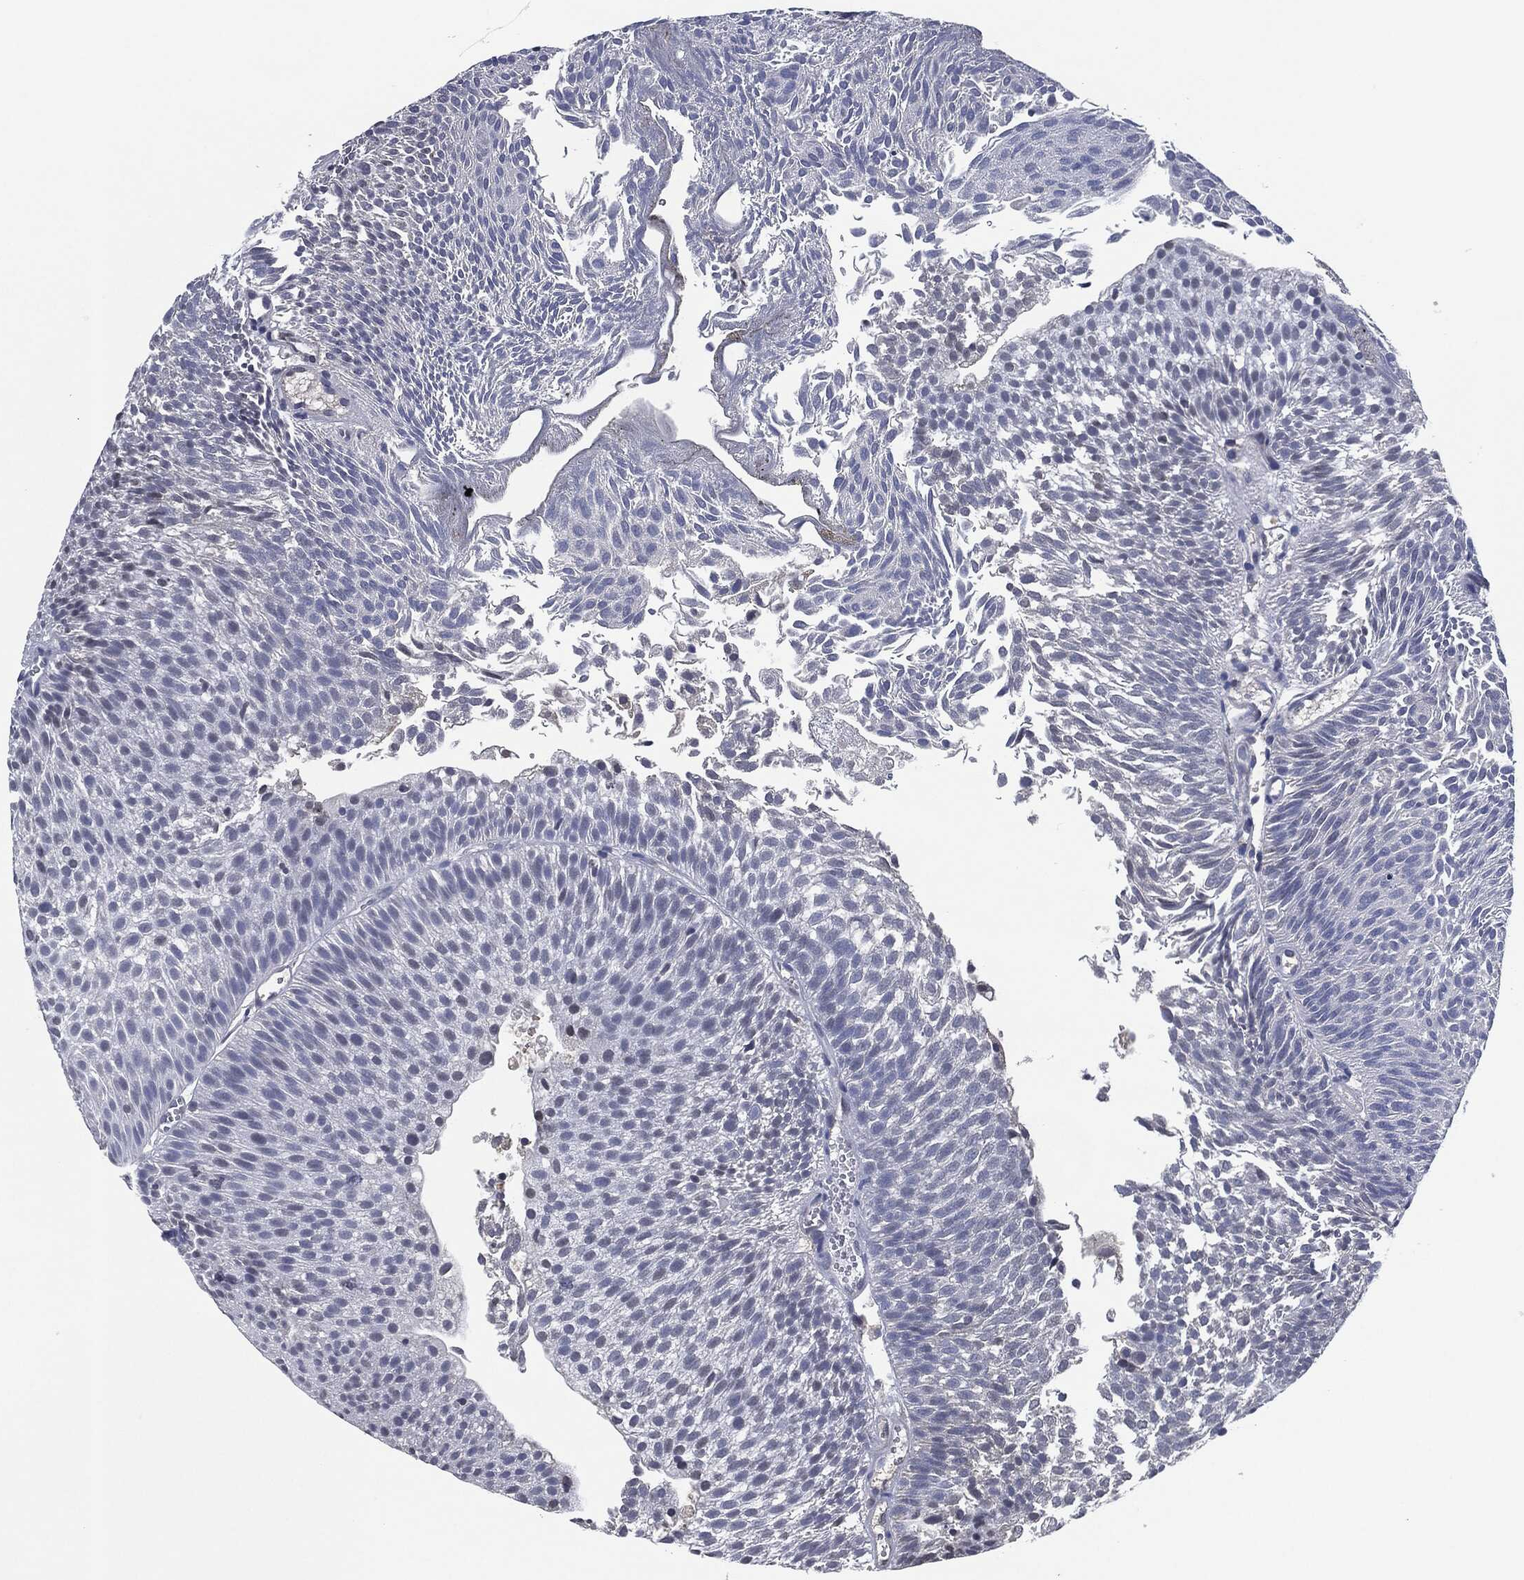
{"staining": {"intensity": "negative", "quantity": "none", "location": "none"}, "tissue": "urothelial cancer", "cell_type": "Tumor cells", "image_type": "cancer", "snomed": [{"axis": "morphology", "description": "Urothelial carcinoma, Low grade"}, {"axis": "topography", "description": "Urinary bladder"}], "caption": "Protein analysis of low-grade urothelial carcinoma exhibits no significant positivity in tumor cells.", "gene": "IL2RG", "patient": {"sex": "male", "age": 65}}